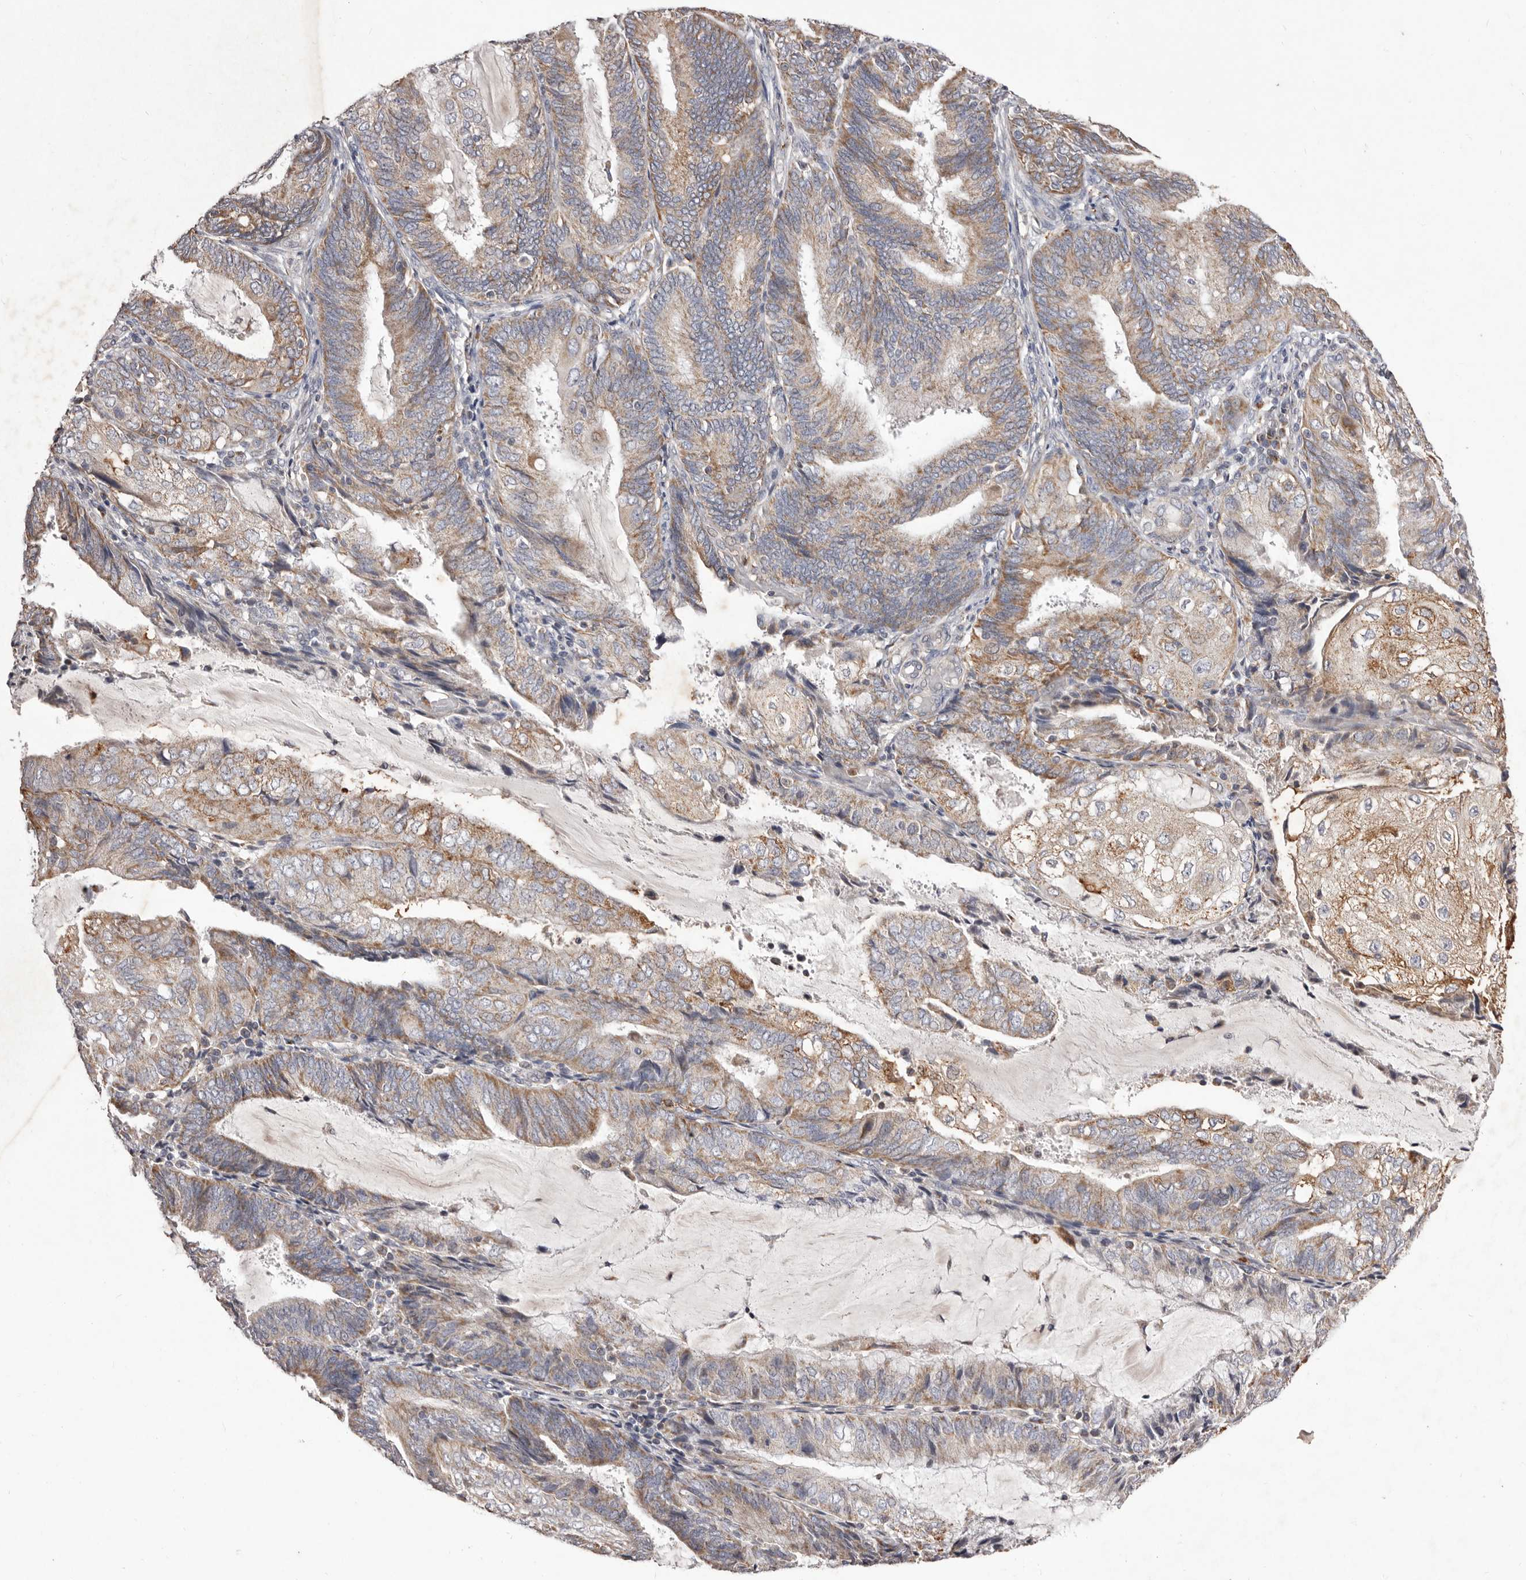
{"staining": {"intensity": "moderate", "quantity": "<25%", "location": "cytoplasmic/membranous"}, "tissue": "endometrial cancer", "cell_type": "Tumor cells", "image_type": "cancer", "snomed": [{"axis": "morphology", "description": "Adenocarcinoma, NOS"}, {"axis": "topography", "description": "Endometrium"}], "caption": "Adenocarcinoma (endometrial) stained with immunohistochemistry (IHC) reveals moderate cytoplasmic/membranous positivity in approximately <25% of tumor cells.", "gene": "CXCL14", "patient": {"sex": "female", "age": 81}}